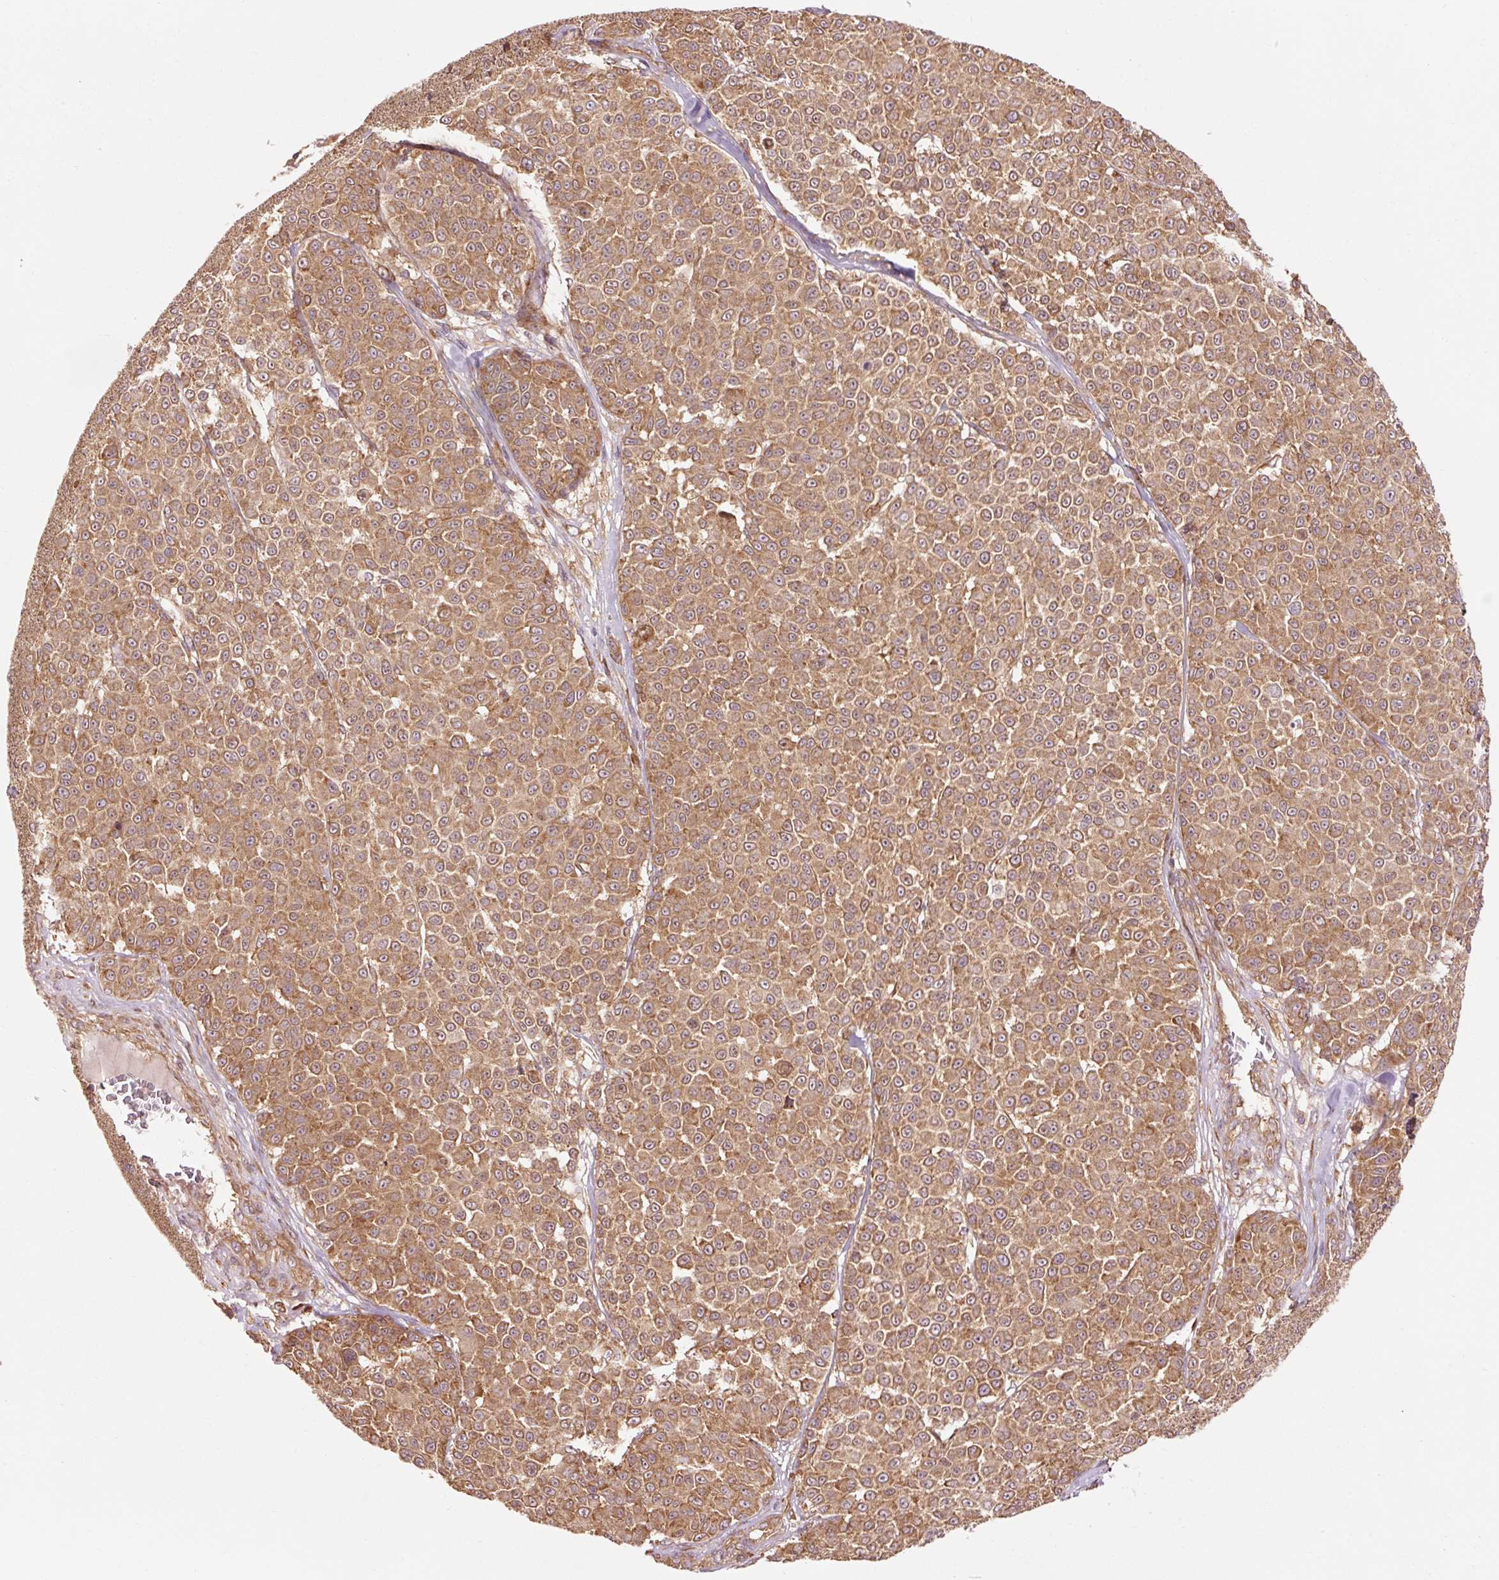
{"staining": {"intensity": "moderate", "quantity": ">75%", "location": "cytoplasmic/membranous"}, "tissue": "melanoma", "cell_type": "Tumor cells", "image_type": "cancer", "snomed": [{"axis": "morphology", "description": "Malignant melanoma, NOS"}, {"axis": "topography", "description": "Skin"}], "caption": "Protein staining of malignant melanoma tissue shows moderate cytoplasmic/membranous staining in about >75% of tumor cells. (Stains: DAB (3,3'-diaminobenzidine) in brown, nuclei in blue, Microscopy: brightfield microscopy at high magnification).", "gene": "PDAP1", "patient": {"sex": "male", "age": 46}}